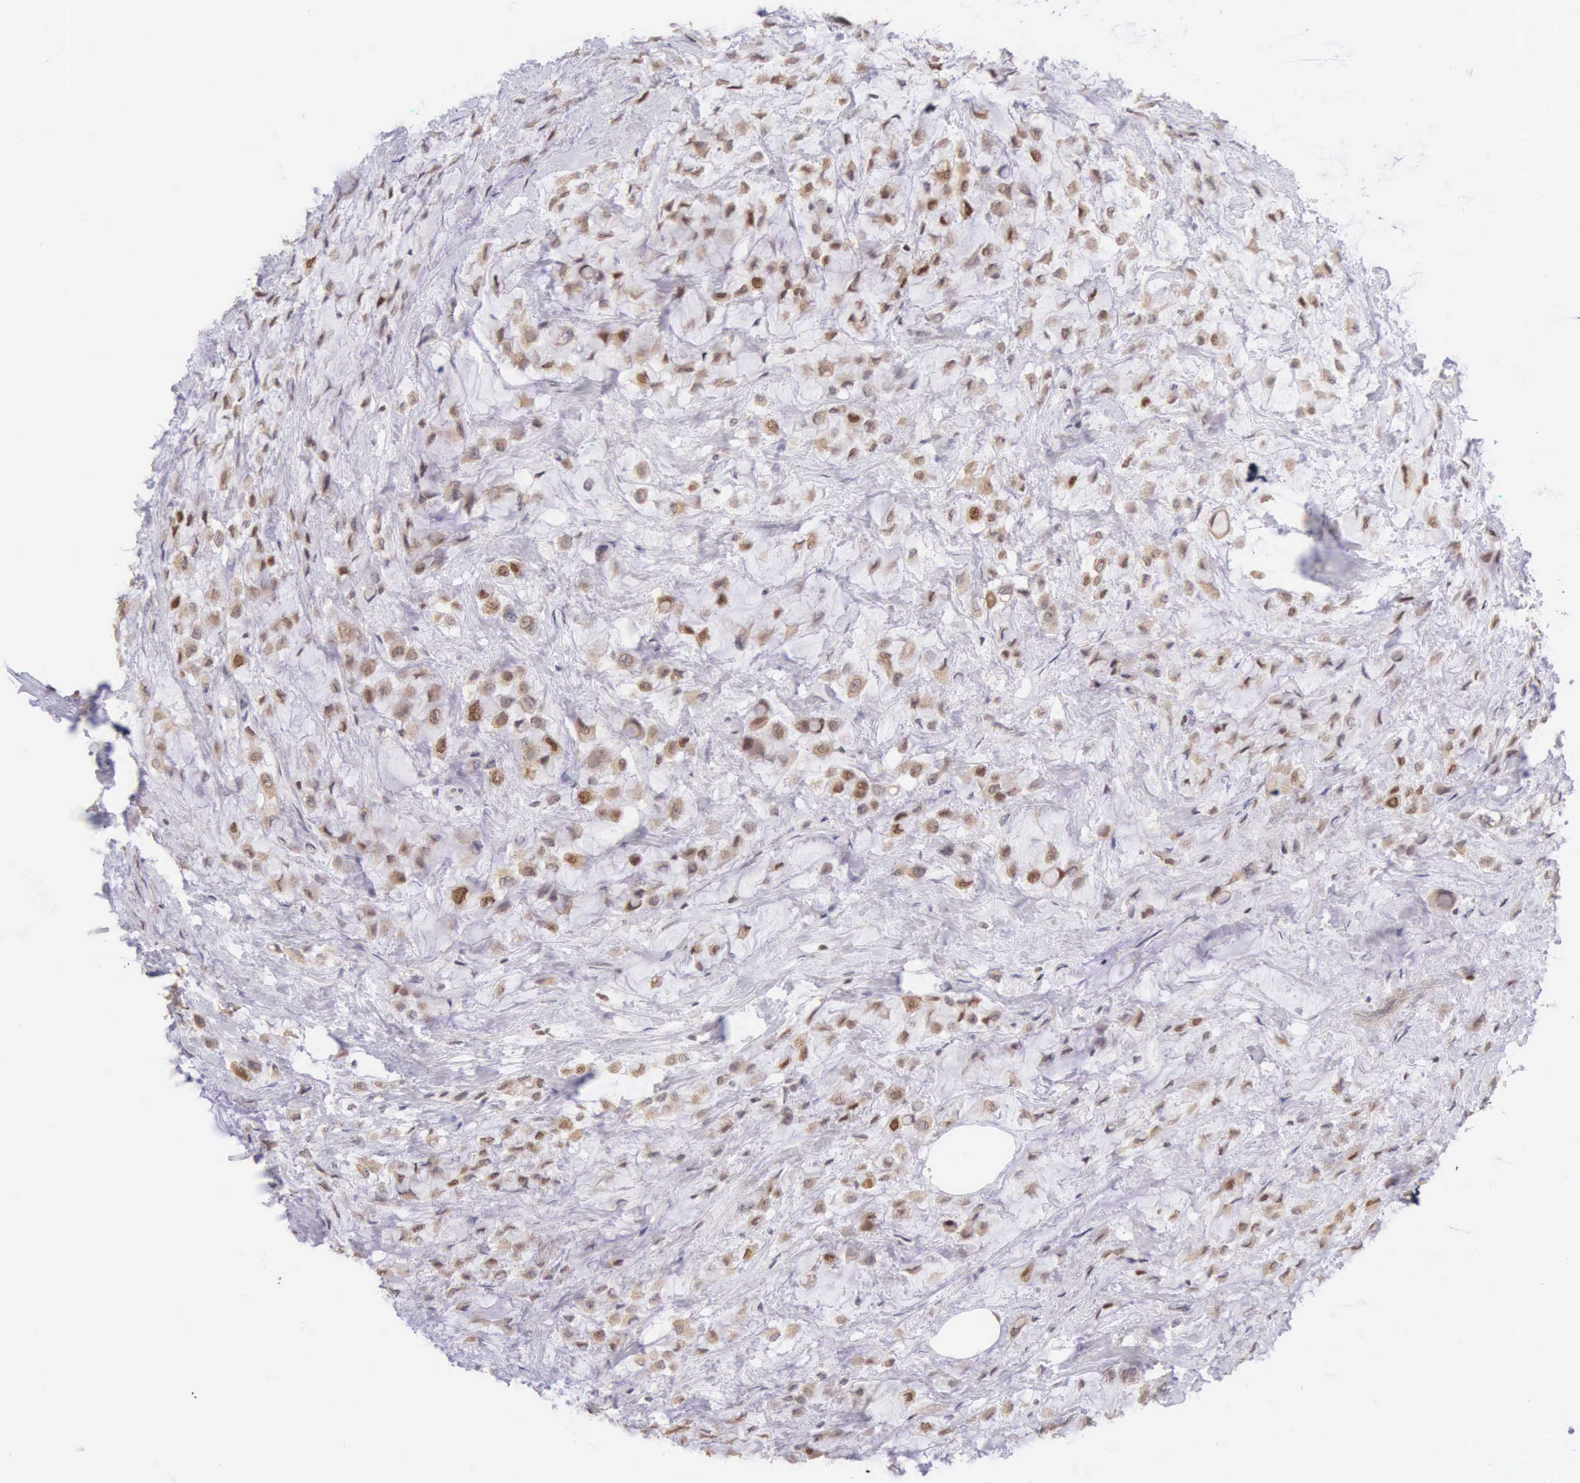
{"staining": {"intensity": "weak", "quantity": ">75%", "location": "nuclear"}, "tissue": "breast cancer", "cell_type": "Tumor cells", "image_type": "cancer", "snomed": [{"axis": "morphology", "description": "Lobular carcinoma"}, {"axis": "topography", "description": "Breast"}], "caption": "Protein analysis of breast cancer tissue shows weak nuclear staining in approximately >75% of tumor cells.", "gene": "VRK1", "patient": {"sex": "female", "age": 85}}